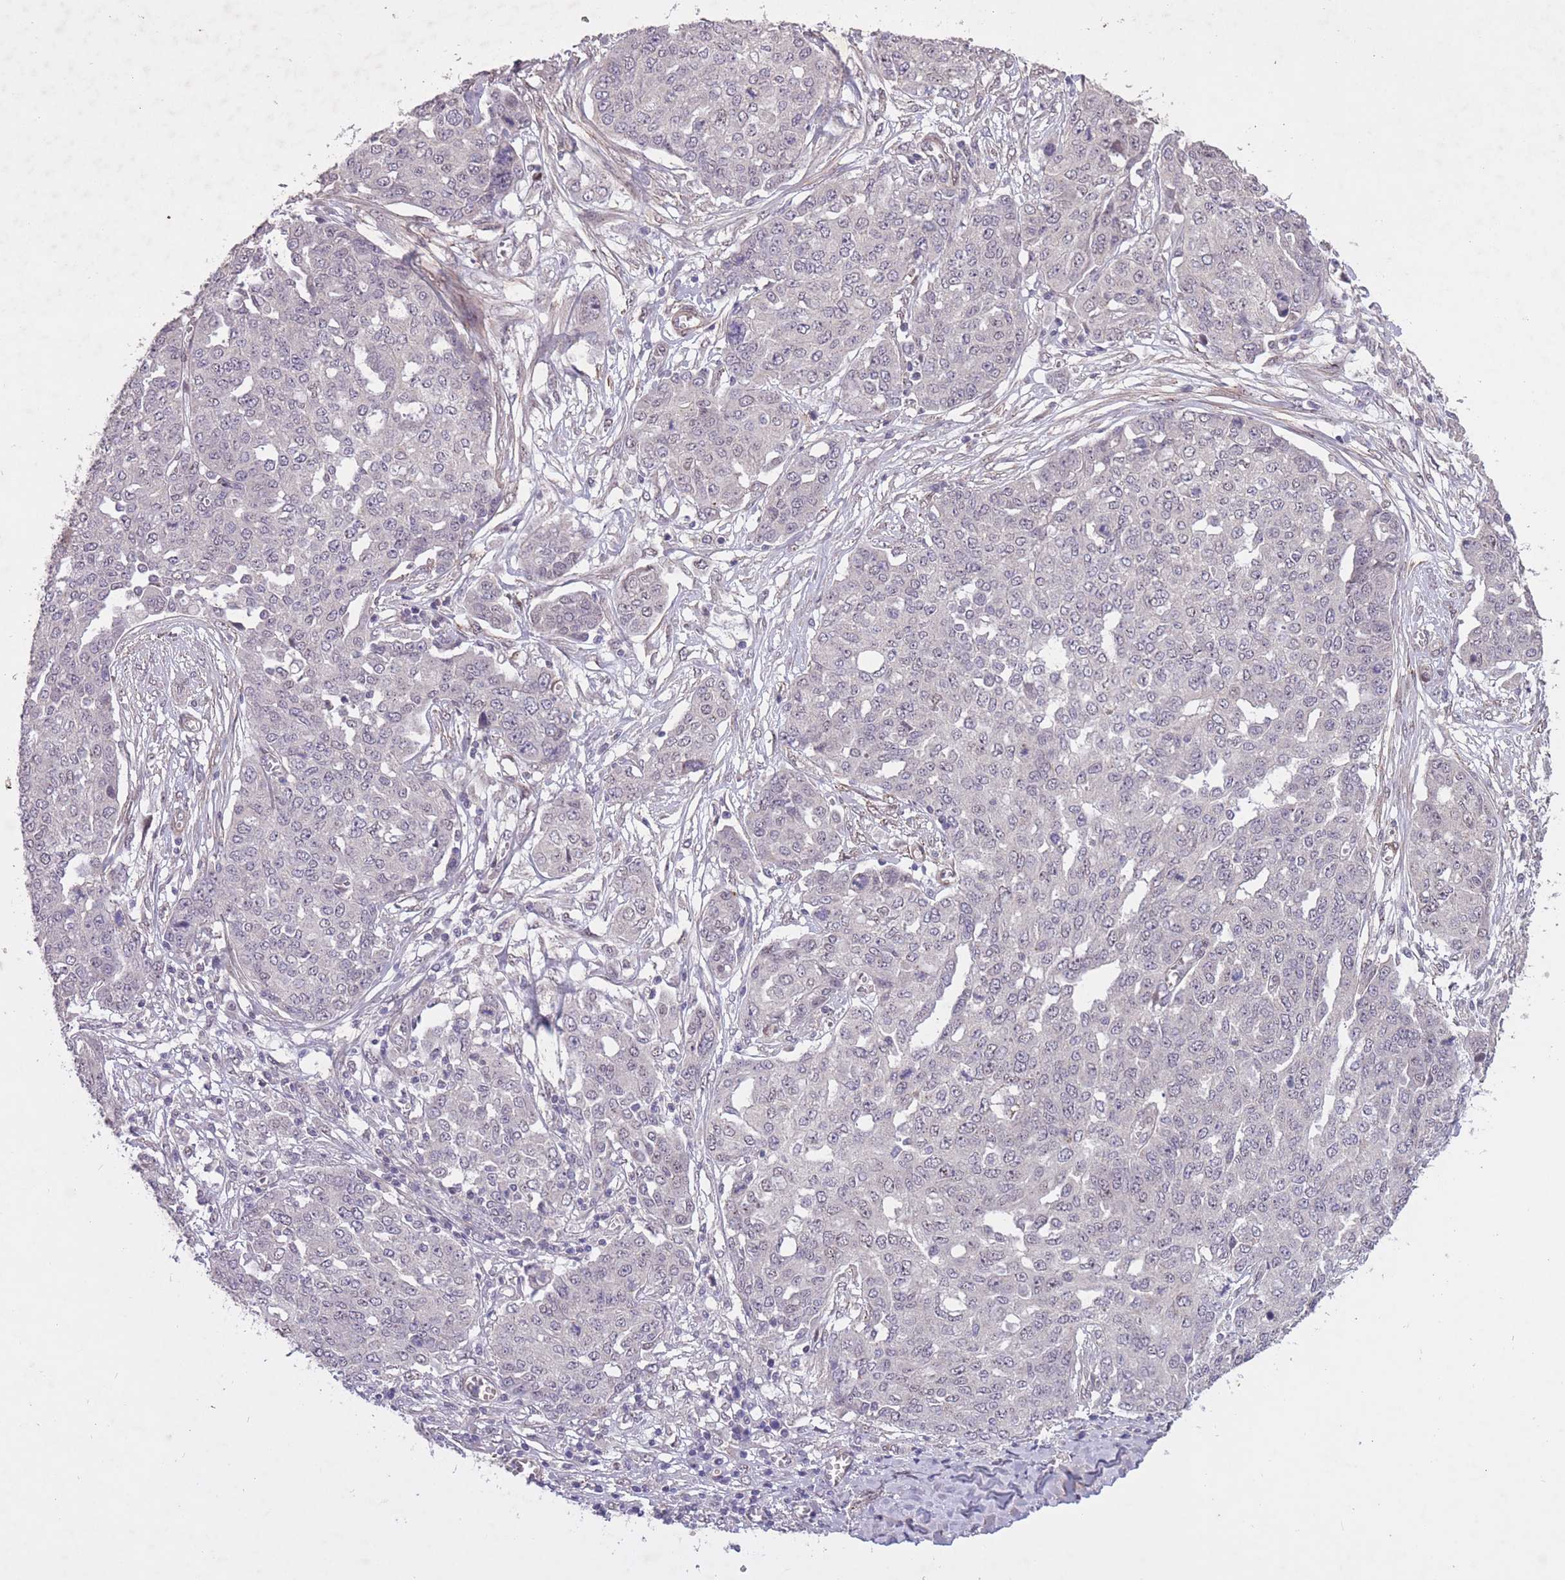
{"staining": {"intensity": "negative", "quantity": "none", "location": "none"}, "tissue": "ovarian cancer", "cell_type": "Tumor cells", "image_type": "cancer", "snomed": [{"axis": "morphology", "description": "Cystadenocarcinoma, serous, NOS"}, {"axis": "topography", "description": "Soft tissue"}, {"axis": "topography", "description": "Ovary"}], "caption": "High power microscopy micrograph of an immunohistochemistry (IHC) micrograph of ovarian cancer, revealing no significant staining in tumor cells.", "gene": "CBX6", "patient": {"sex": "female", "age": 57}}